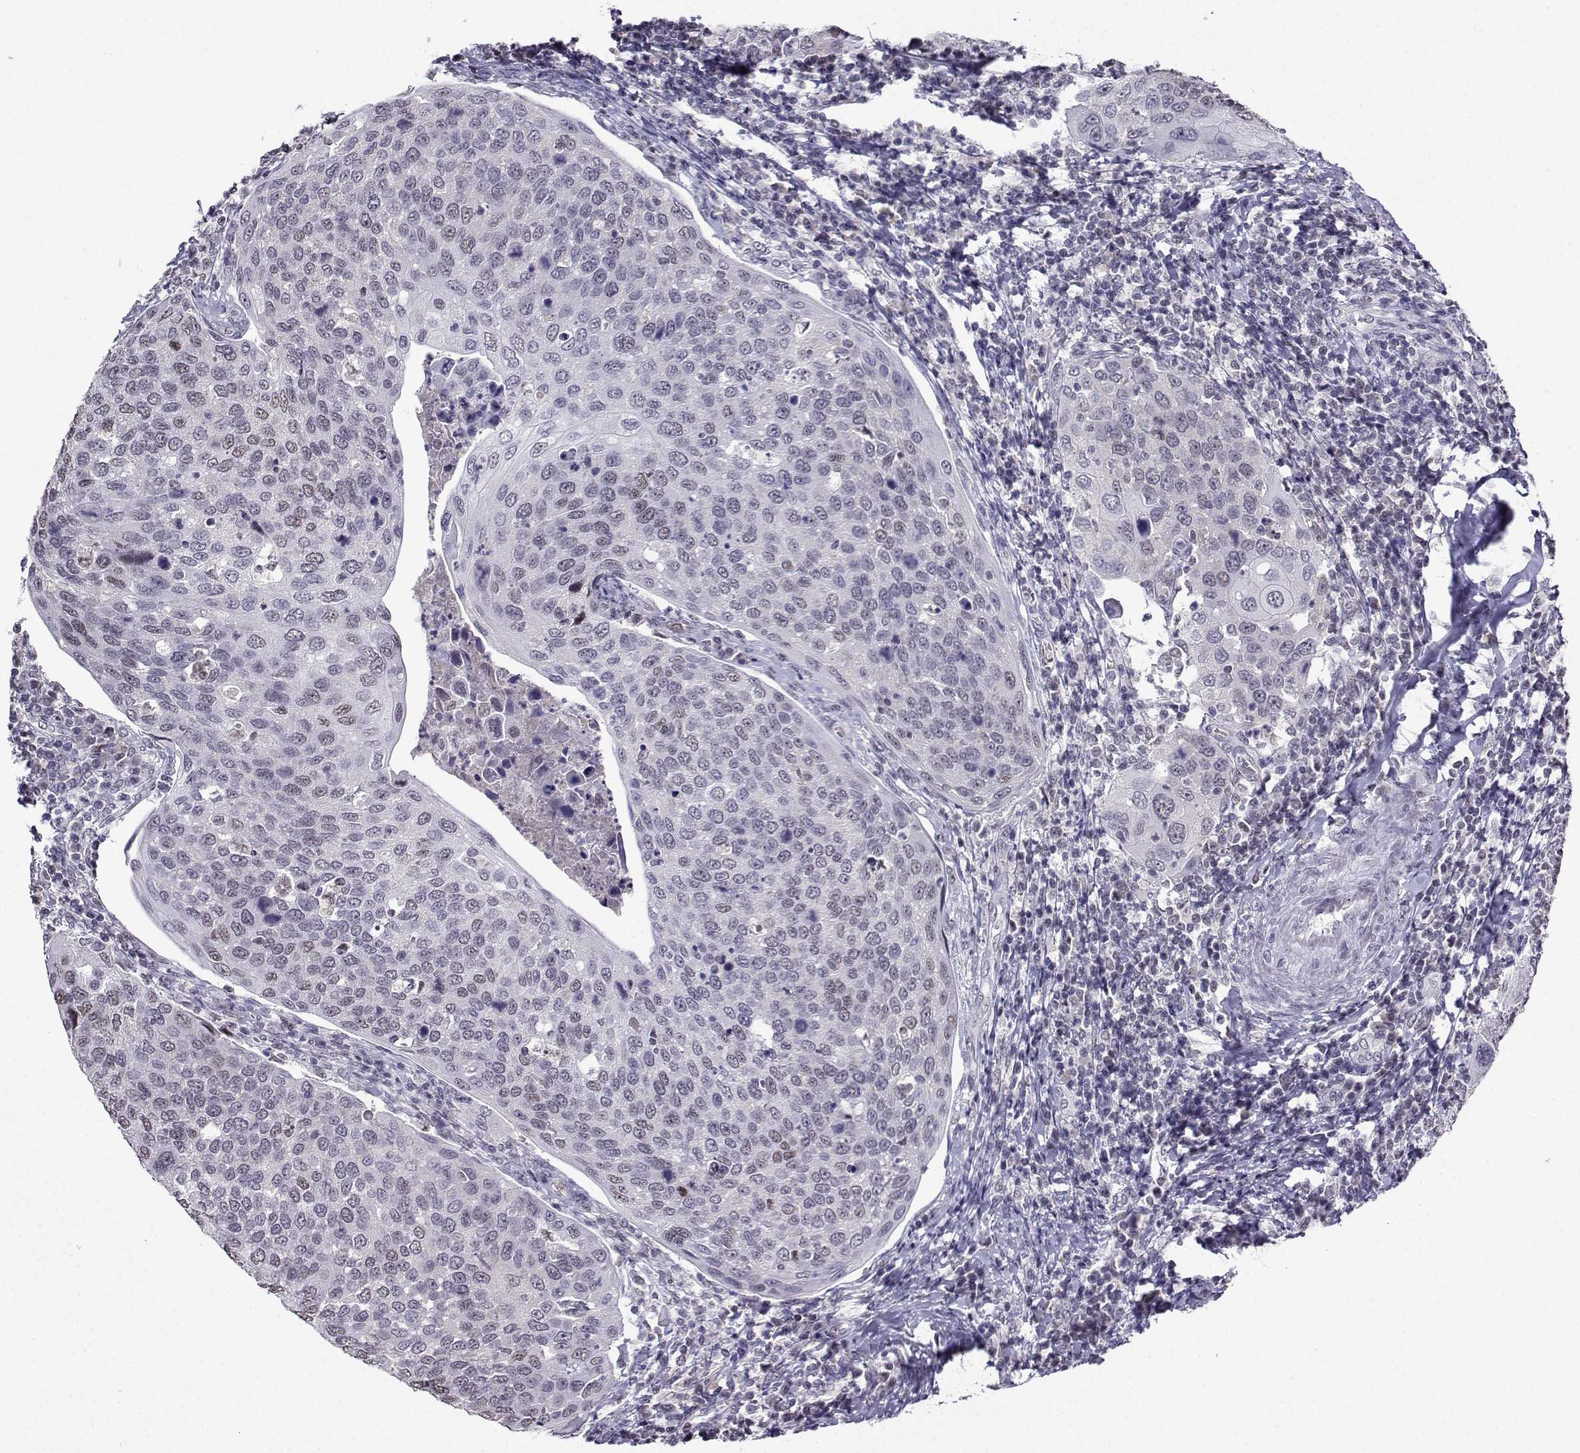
{"staining": {"intensity": "negative", "quantity": "none", "location": "none"}, "tissue": "cervical cancer", "cell_type": "Tumor cells", "image_type": "cancer", "snomed": [{"axis": "morphology", "description": "Squamous cell carcinoma, NOS"}, {"axis": "topography", "description": "Cervix"}], "caption": "Immunohistochemistry of human cervical squamous cell carcinoma displays no staining in tumor cells.", "gene": "LRFN2", "patient": {"sex": "female", "age": 54}}